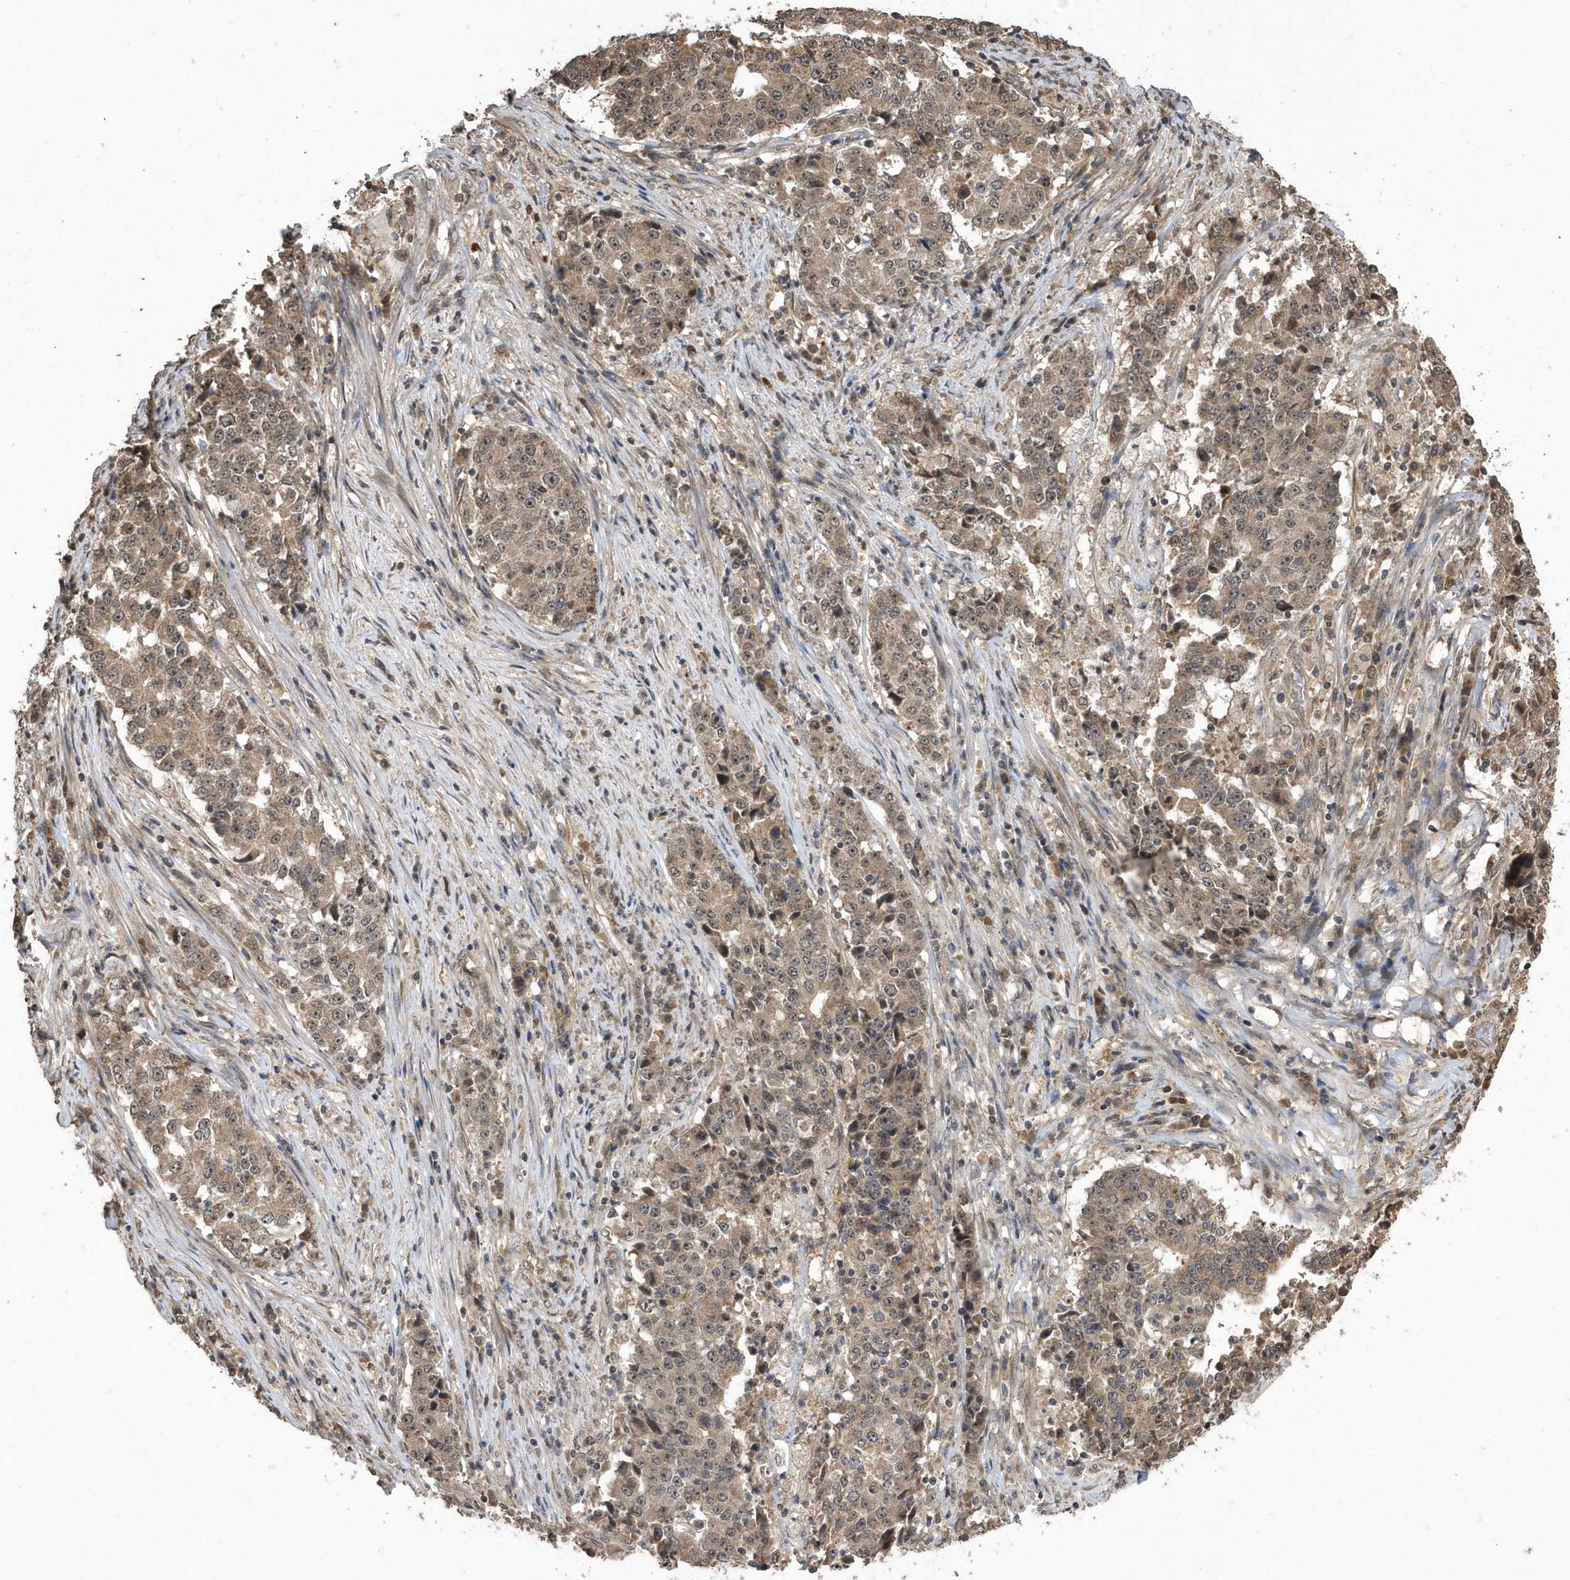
{"staining": {"intensity": "weak", "quantity": ">75%", "location": "cytoplasmic/membranous,nuclear"}, "tissue": "stomach cancer", "cell_type": "Tumor cells", "image_type": "cancer", "snomed": [{"axis": "morphology", "description": "Adenocarcinoma, NOS"}, {"axis": "topography", "description": "Stomach"}], "caption": "Stomach adenocarcinoma stained with immunohistochemistry displays weak cytoplasmic/membranous and nuclear expression in approximately >75% of tumor cells.", "gene": "WASHC5", "patient": {"sex": "male", "age": 59}}